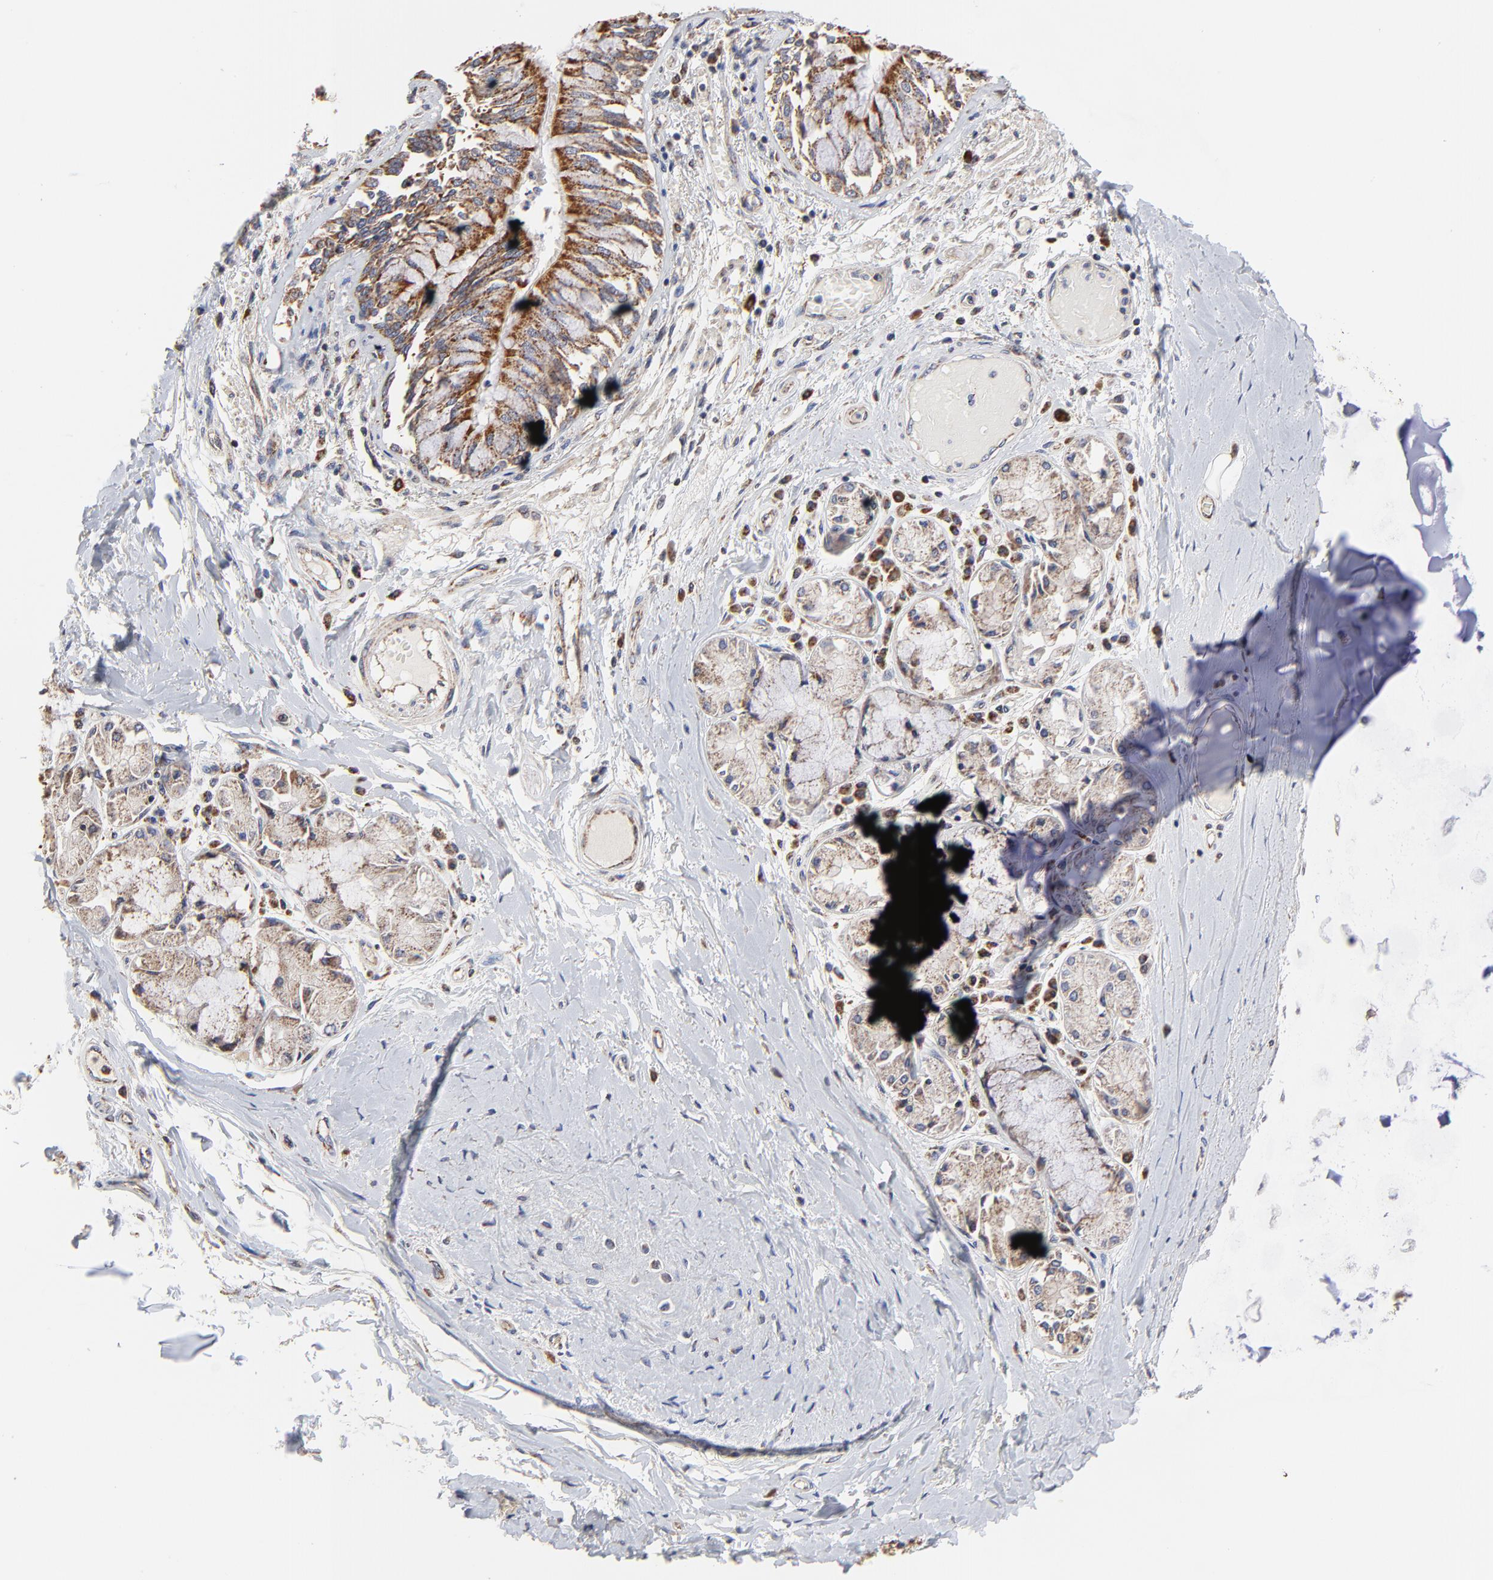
{"staining": {"intensity": "moderate", "quantity": ">75%", "location": "cytoplasmic/membranous"}, "tissue": "bronchus", "cell_type": "Respiratory epithelial cells", "image_type": "normal", "snomed": [{"axis": "morphology", "description": "Normal tissue, NOS"}, {"axis": "topography", "description": "Cartilage tissue"}, {"axis": "topography", "description": "Bronchus"}, {"axis": "topography", "description": "Lung"}, {"axis": "topography", "description": "Peripheral nerve tissue"}], "caption": "Respiratory epithelial cells display medium levels of moderate cytoplasmic/membranous expression in approximately >75% of cells in normal human bronchus. (DAB IHC, brown staining for protein, blue staining for nuclei).", "gene": "ZNF550", "patient": {"sex": "female", "age": 49}}